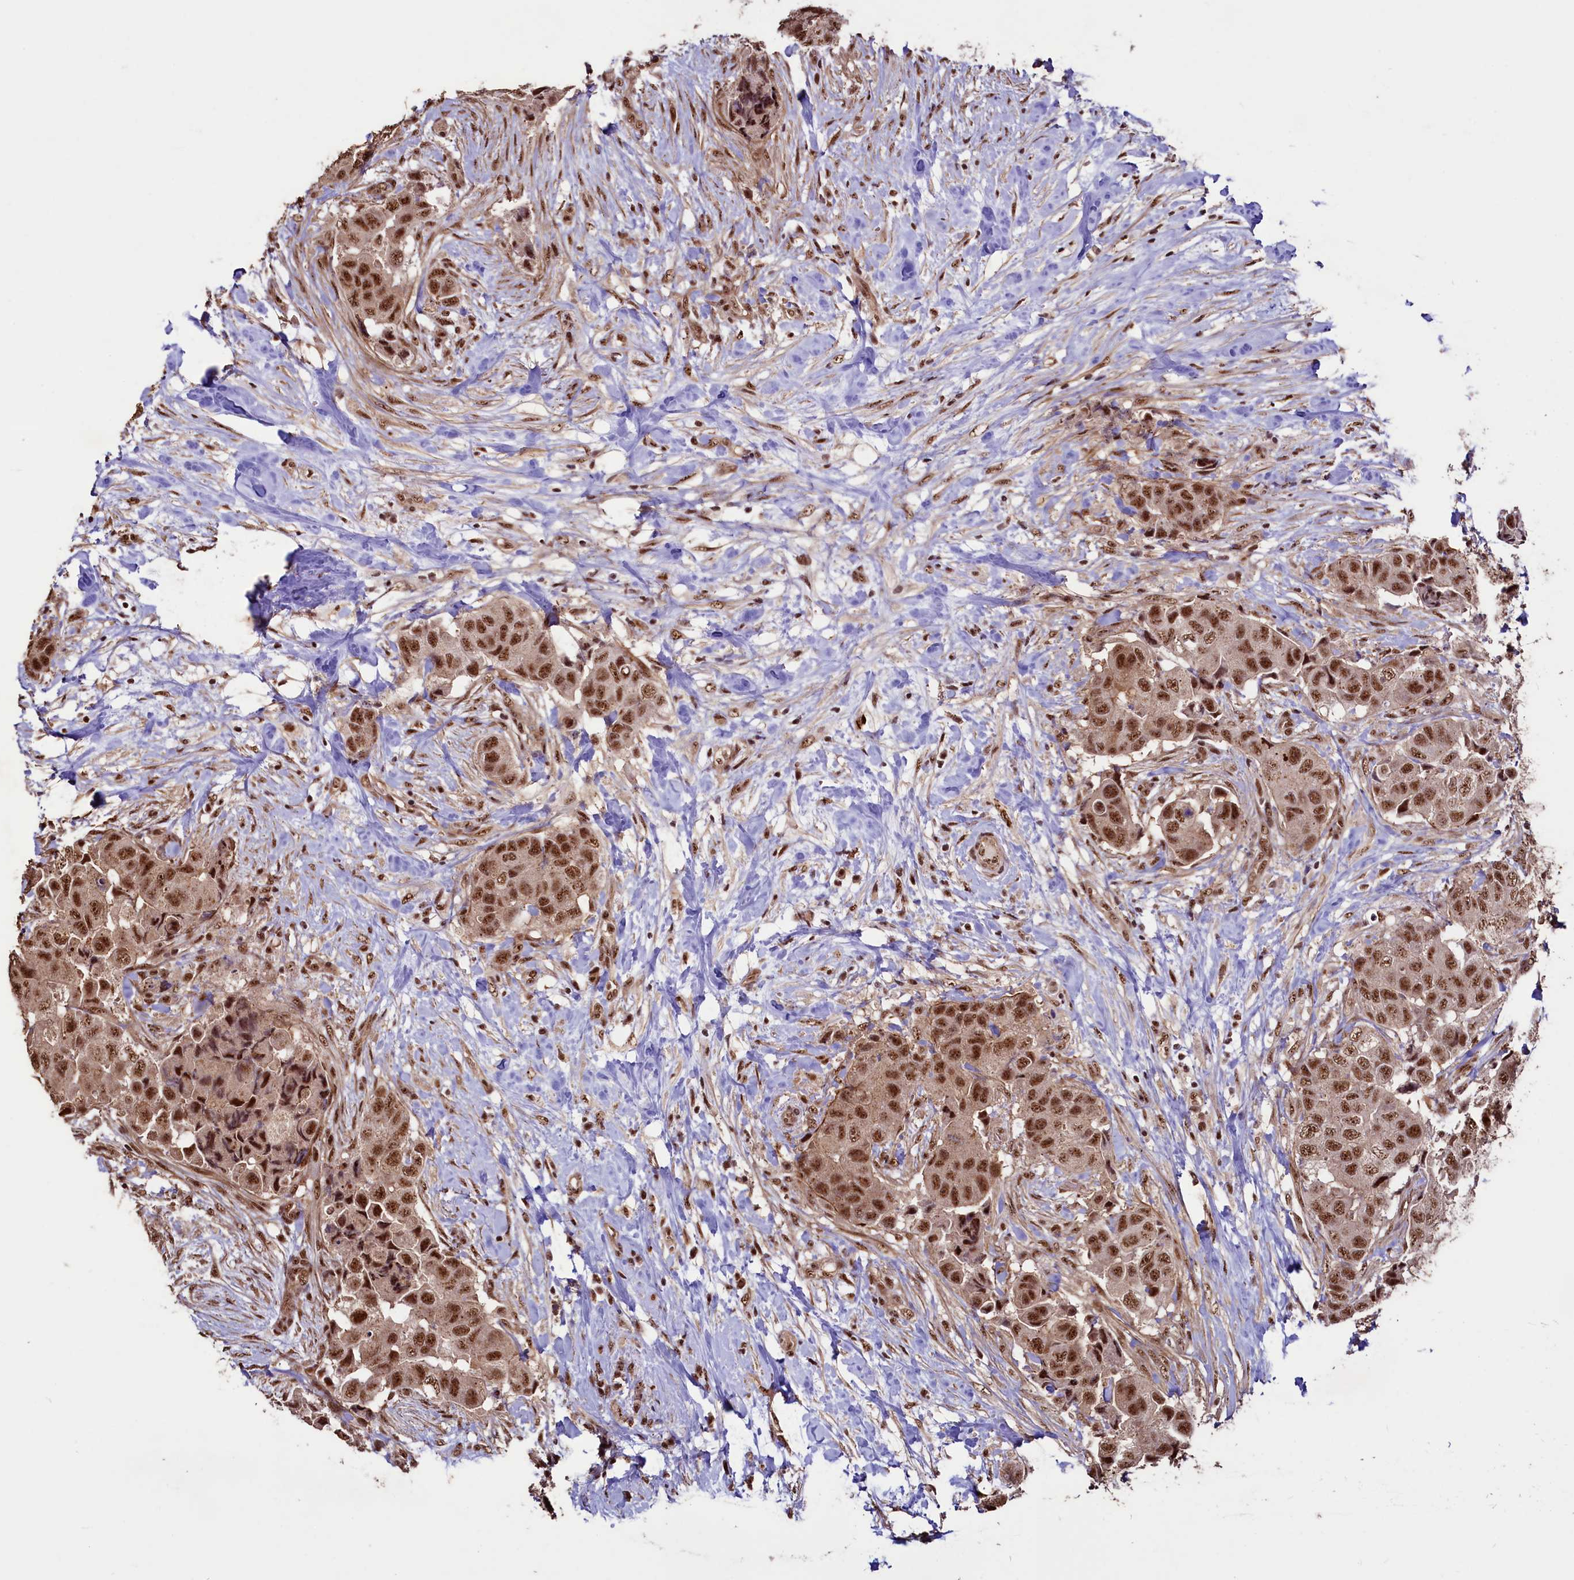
{"staining": {"intensity": "strong", "quantity": ">75%", "location": "nuclear"}, "tissue": "breast cancer", "cell_type": "Tumor cells", "image_type": "cancer", "snomed": [{"axis": "morphology", "description": "Normal tissue, NOS"}, {"axis": "morphology", "description": "Duct carcinoma"}, {"axis": "topography", "description": "Breast"}], "caption": "IHC of breast cancer (intraductal carcinoma) reveals high levels of strong nuclear positivity in approximately >75% of tumor cells.", "gene": "SFSWAP", "patient": {"sex": "female", "age": 62}}